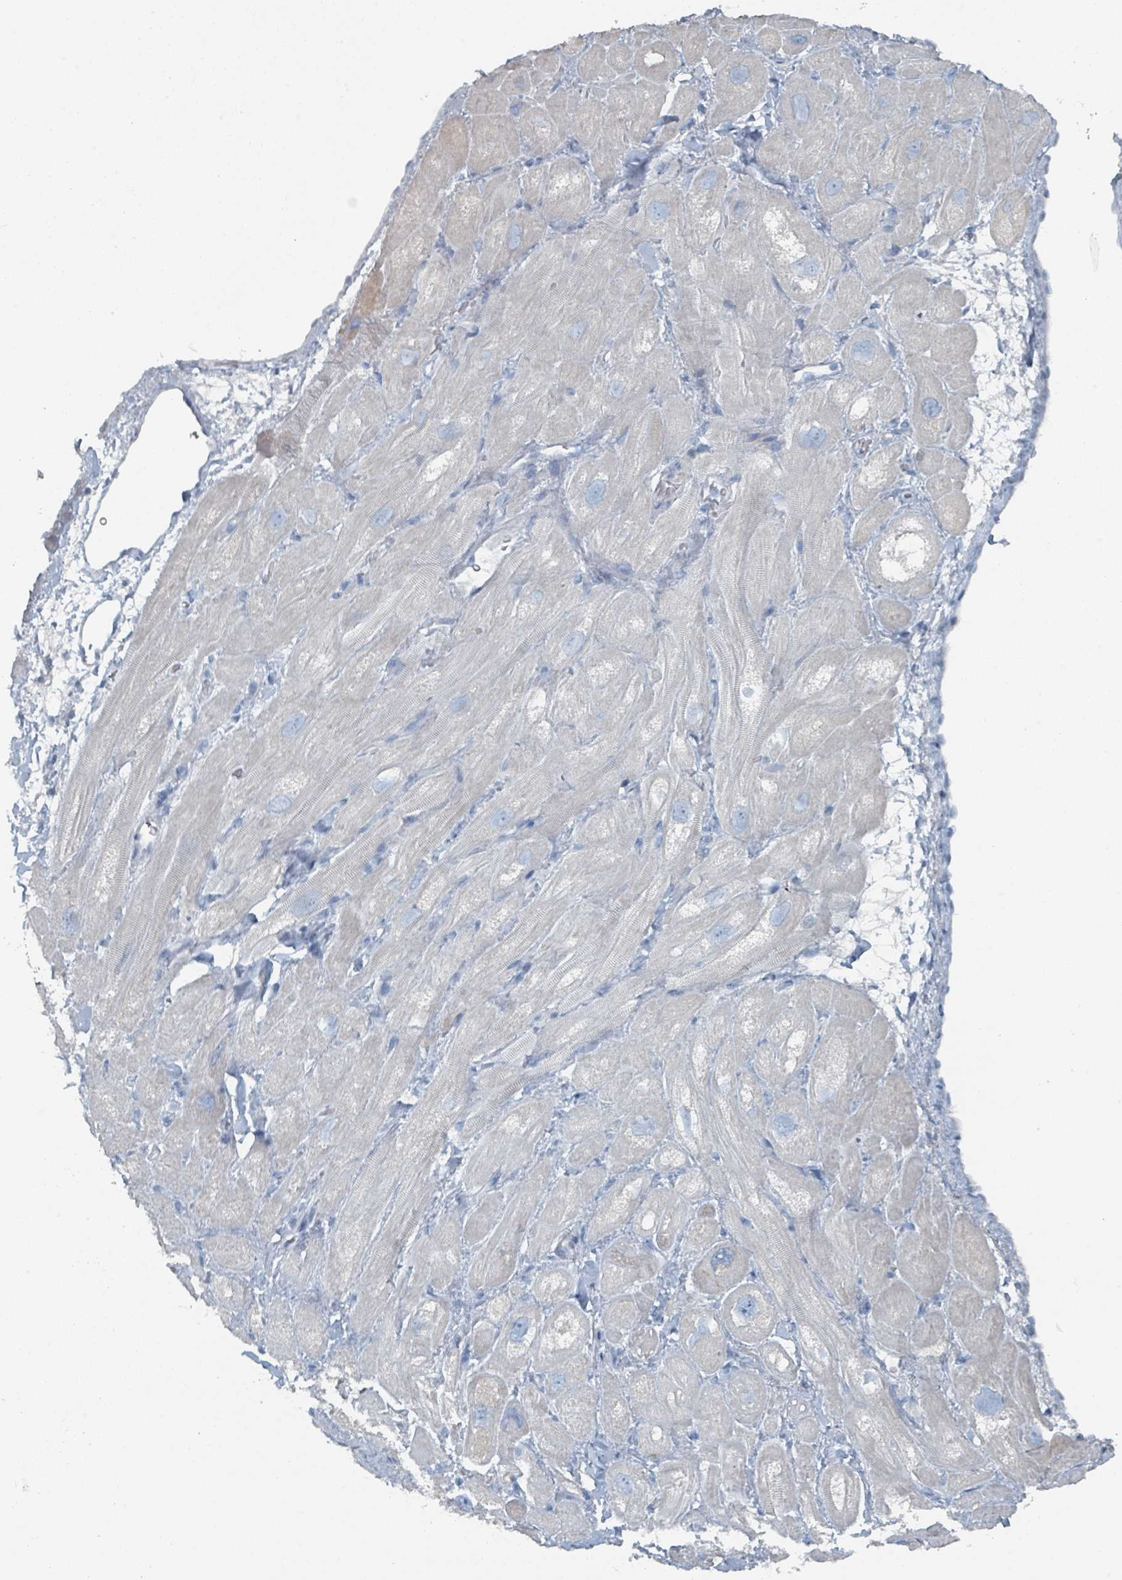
{"staining": {"intensity": "negative", "quantity": "none", "location": "none"}, "tissue": "heart muscle", "cell_type": "Cardiomyocytes", "image_type": "normal", "snomed": [{"axis": "morphology", "description": "Normal tissue, NOS"}, {"axis": "topography", "description": "Heart"}], "caption": "Heart muscle was stained to show a protein in brown. There is no significant expression in cardiomyocytes.", "gene": "GAMT", "patient": {"sex": "male", "age": 49}}